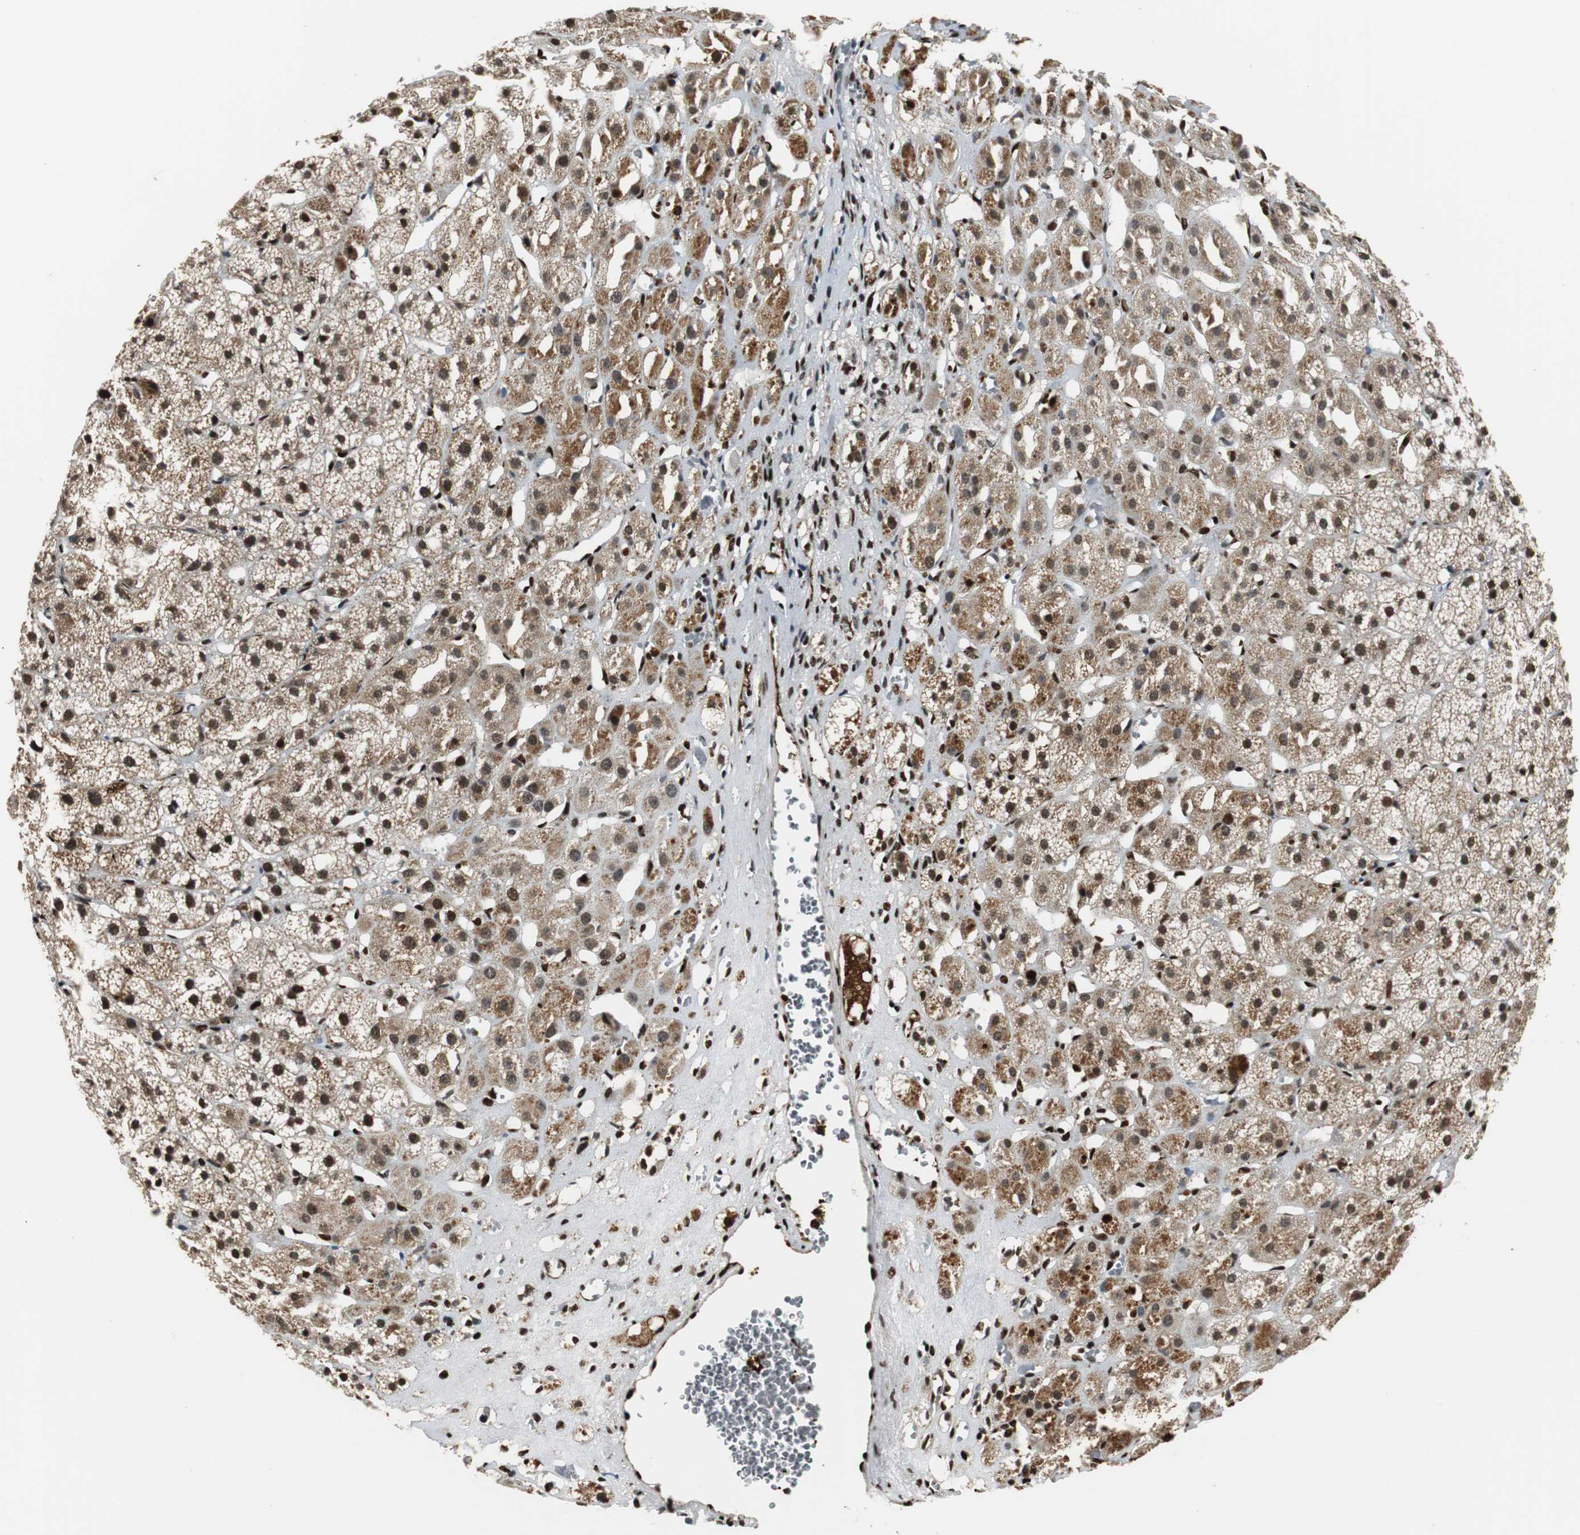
{"staining": {"intensity": "strong", "quantity": ">75%", "location": "nuclear"}, "tissue": "adrenal gland", "cell_type": "Glandular cells", "image_type": "normal", "snomed": [{"axis": "morphology", "description": "Normal tissue, NOS"}, {"axis": "topography", "description": "Adrenal gland"}], "caption": "Strong nuclear protein positivity is appreciated in about >75% of glandular cells in adrenal gland.", "gene": "HDAC1", "patient": {"sex": "female", "age": 71}}